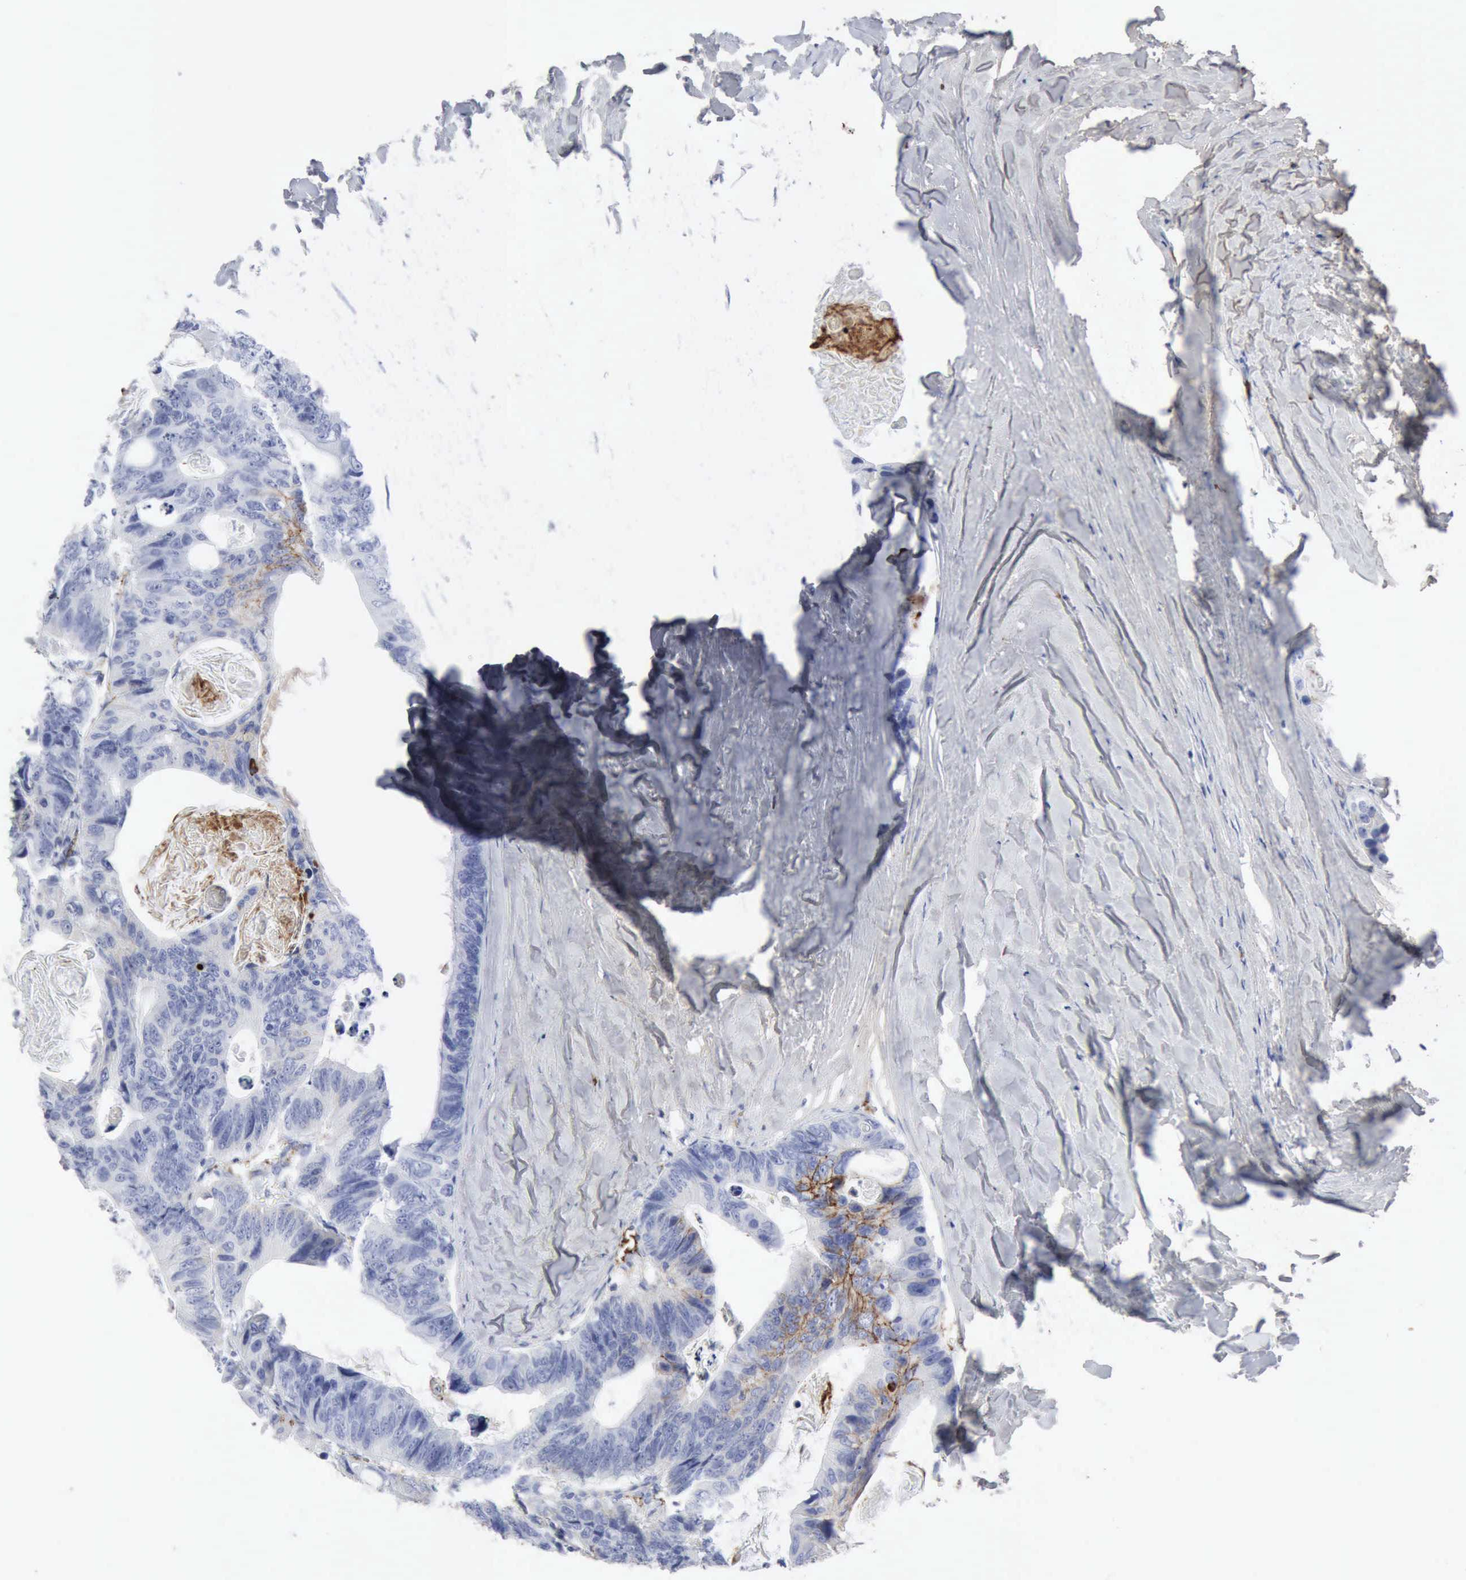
{"staining": {"intensity": "negative", "quantity": "none", "location": "none"}, "tissue": "colorectal cancer", "cell_type": "Tumor cells", "image_type": "cancer", "snomed": [{"axis": "morphology", "description": "Adenocarcinoma, NOS"}, {"axis": "topography", "description": "Colon"}], "caption": "There is no significant positivity in tumor cells of colorectal cancer (adenocarcinoma).", "gene": "C4BPA", "patient": {"sex": "female", "age": 55}}